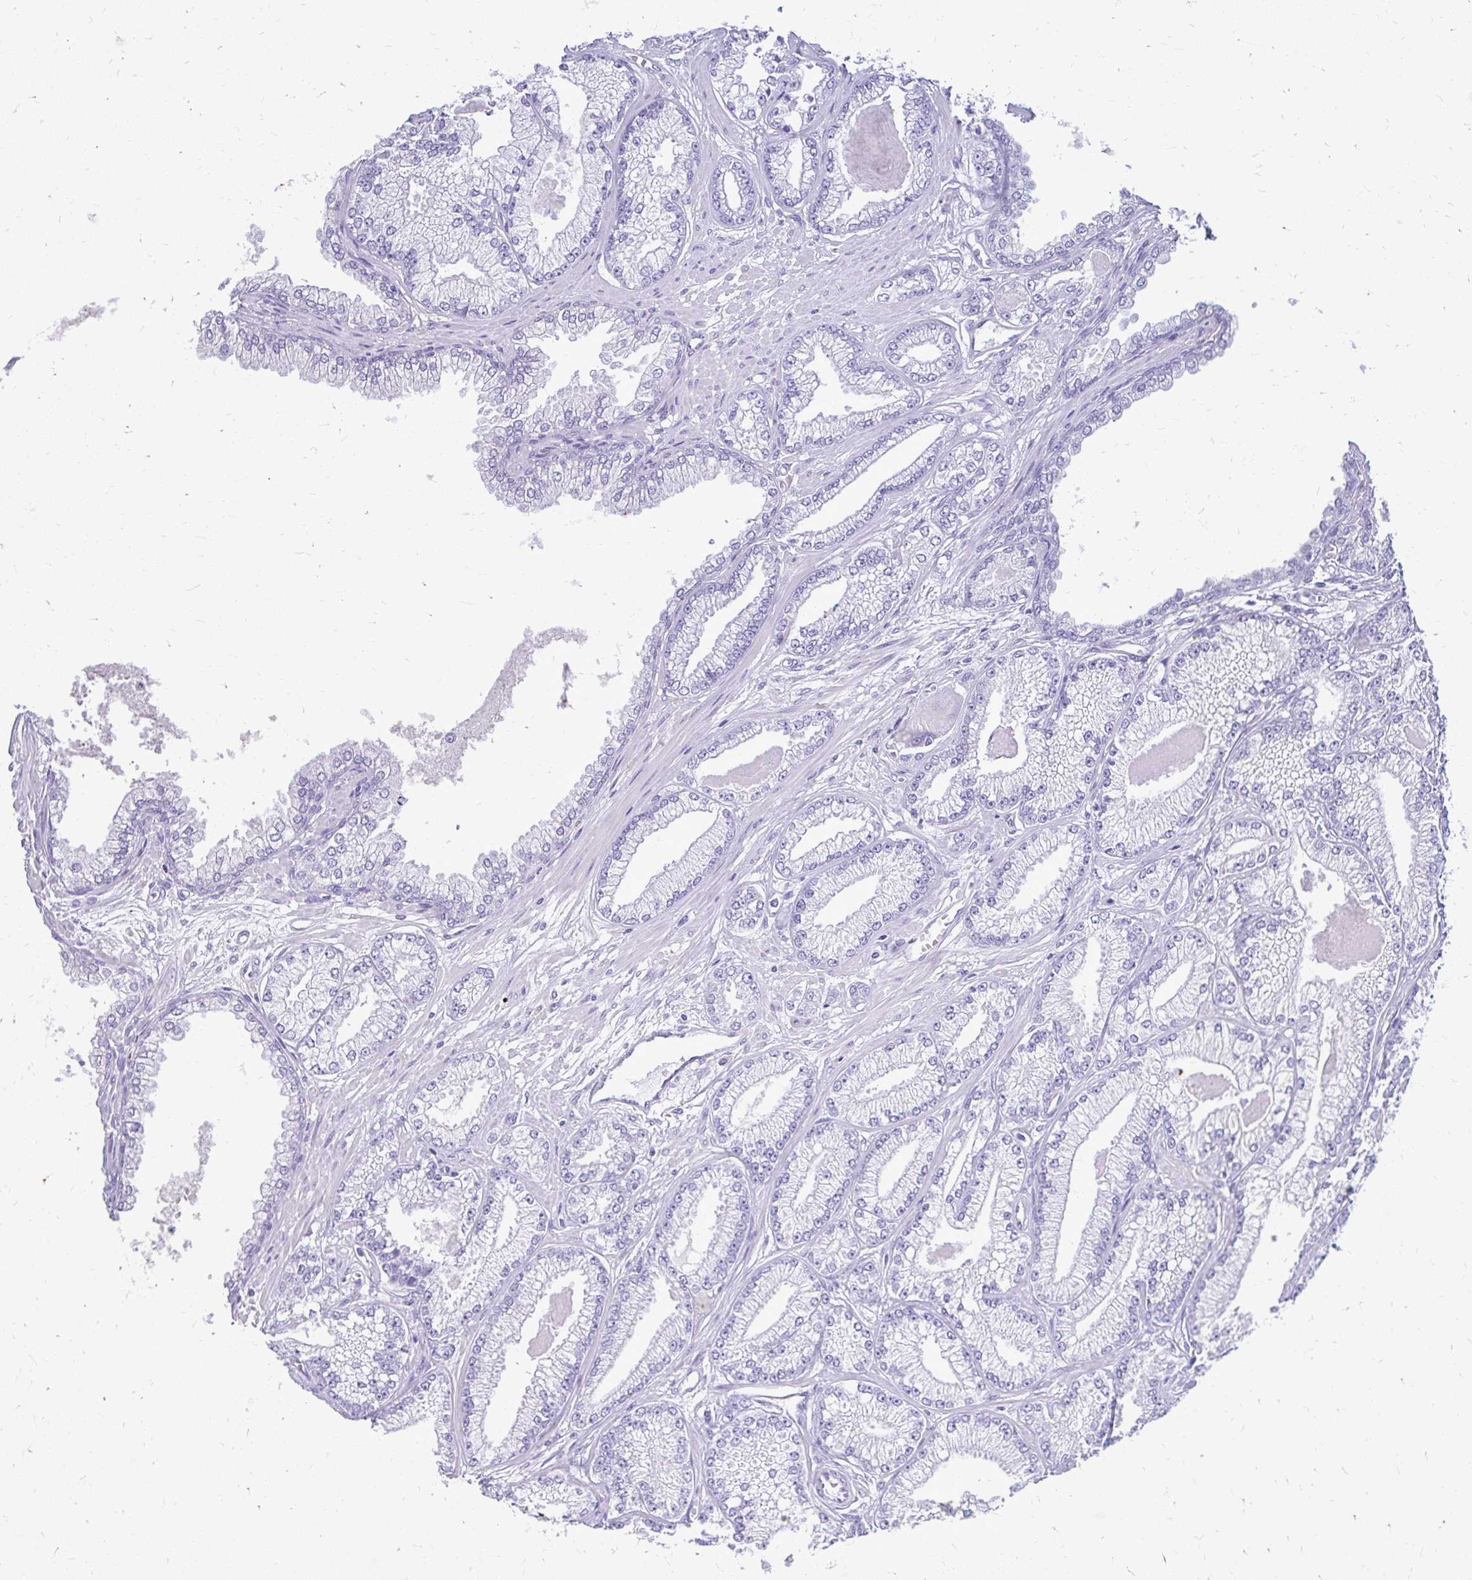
{"staining": {"intensity": "negative", "quantity": "none", "location": "none"}, "tissue": "prostate cancer", "cell_type": "Tumor cells", "image_type": "cancer", "snomed": [{"axis": "morphology", "description": "Adenocarcinoma, Low grade"}, {"axis": "topography", "description": "Prostate"}], "caption": "A micrograph of prostate adenocarcinoma (low-grade) stained for a protein demonstrates no brown staining in tumor cells.", "gene": "PRAP1", "patient": {"sex": "male", "age": 64}}